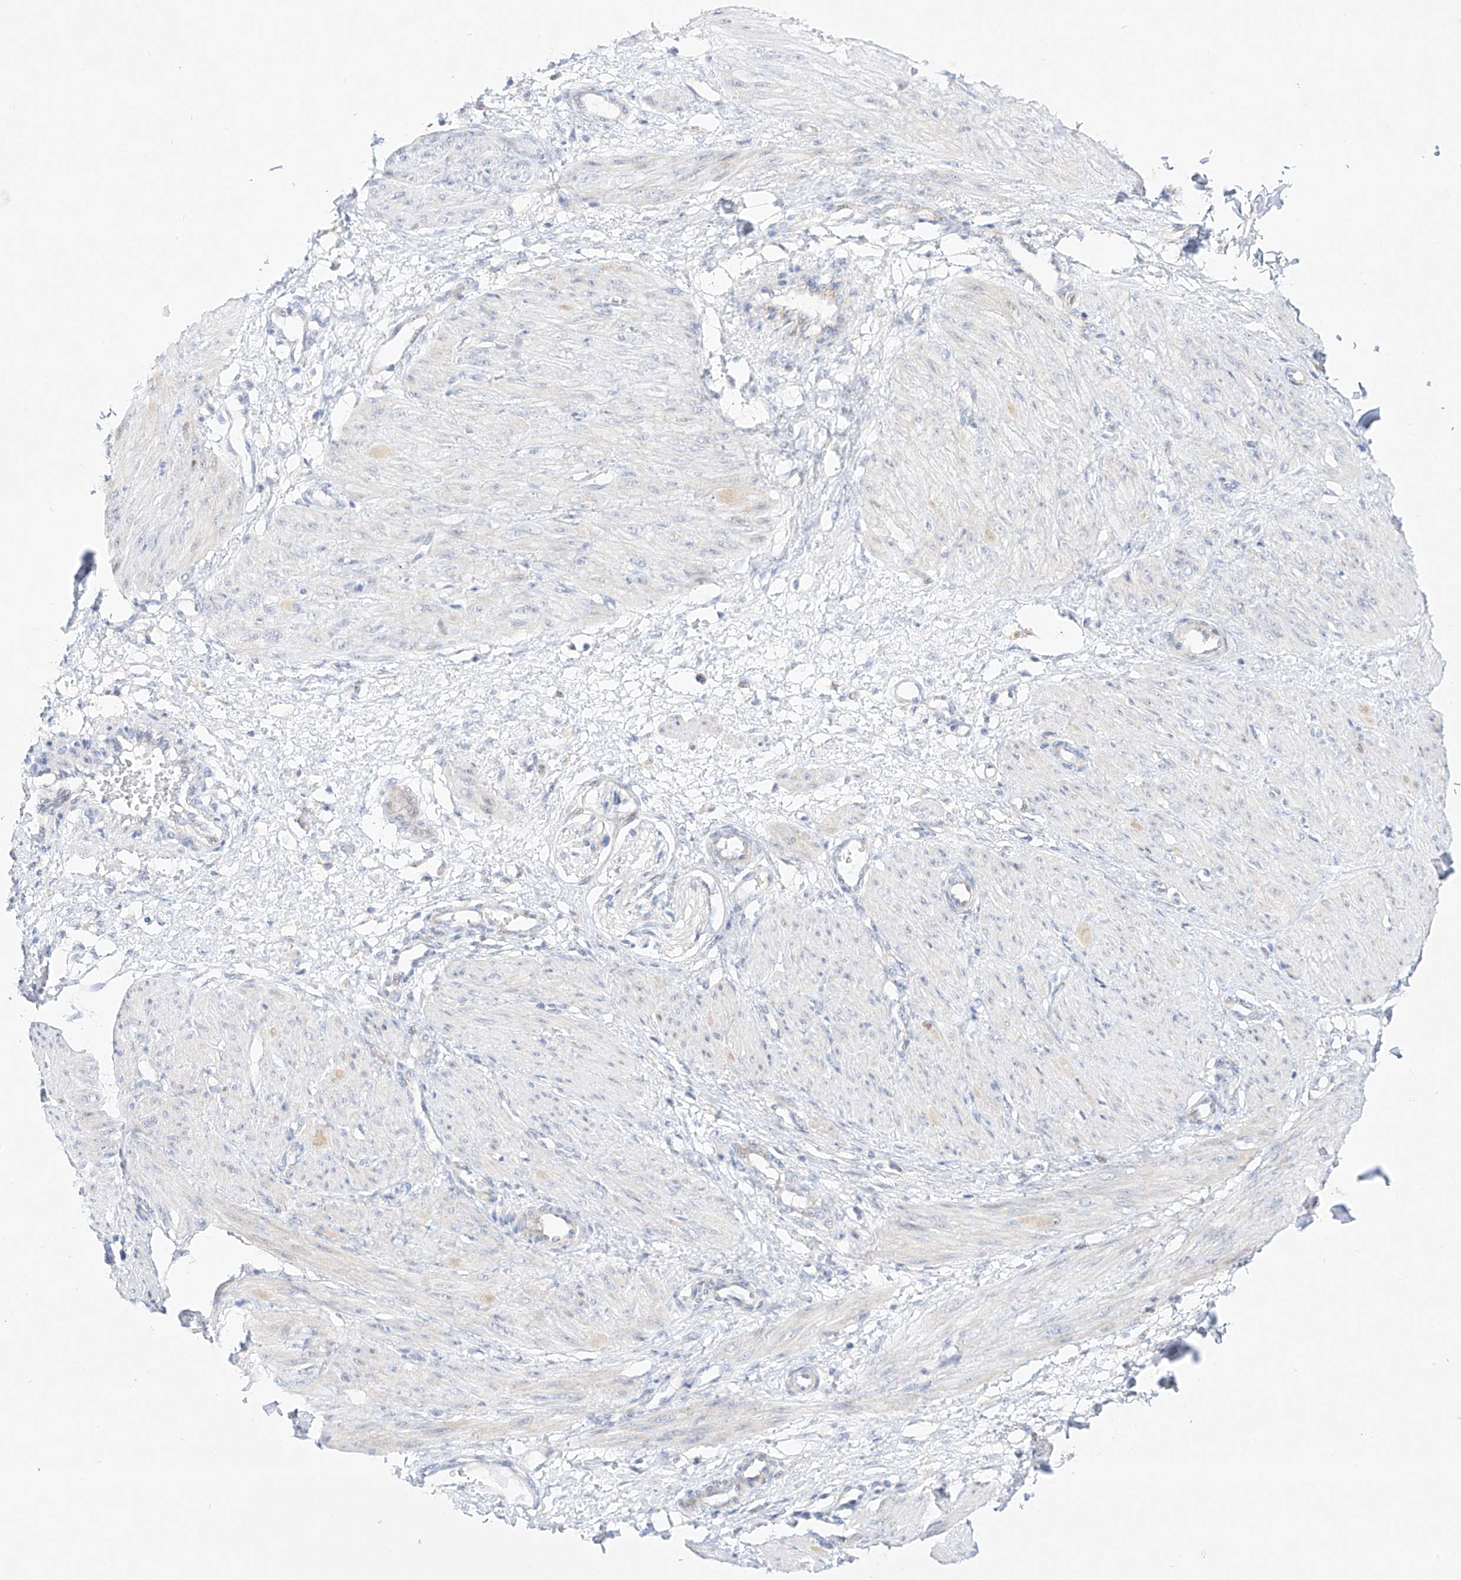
{"staining": {"intensity": "negative", "quantity": "none", "location": "none"}, "tissue": "smooth muscle", "cell_type": "Smooth muscle cells", "image_type": "normal", "snomed": [{"axis": "morphology", "description": "Normal tissue, NOS"}, {"axis": "topography", "description": "Endometrium"}], "caption": "Immunohistochemistry photomicrograph of unremarkable smooth muscle stained for a protein (brown), which demonstrates no expression in smooth muscle cells.", "gene": "SNU13", "patient": {"sex": "female", "age": 33}}